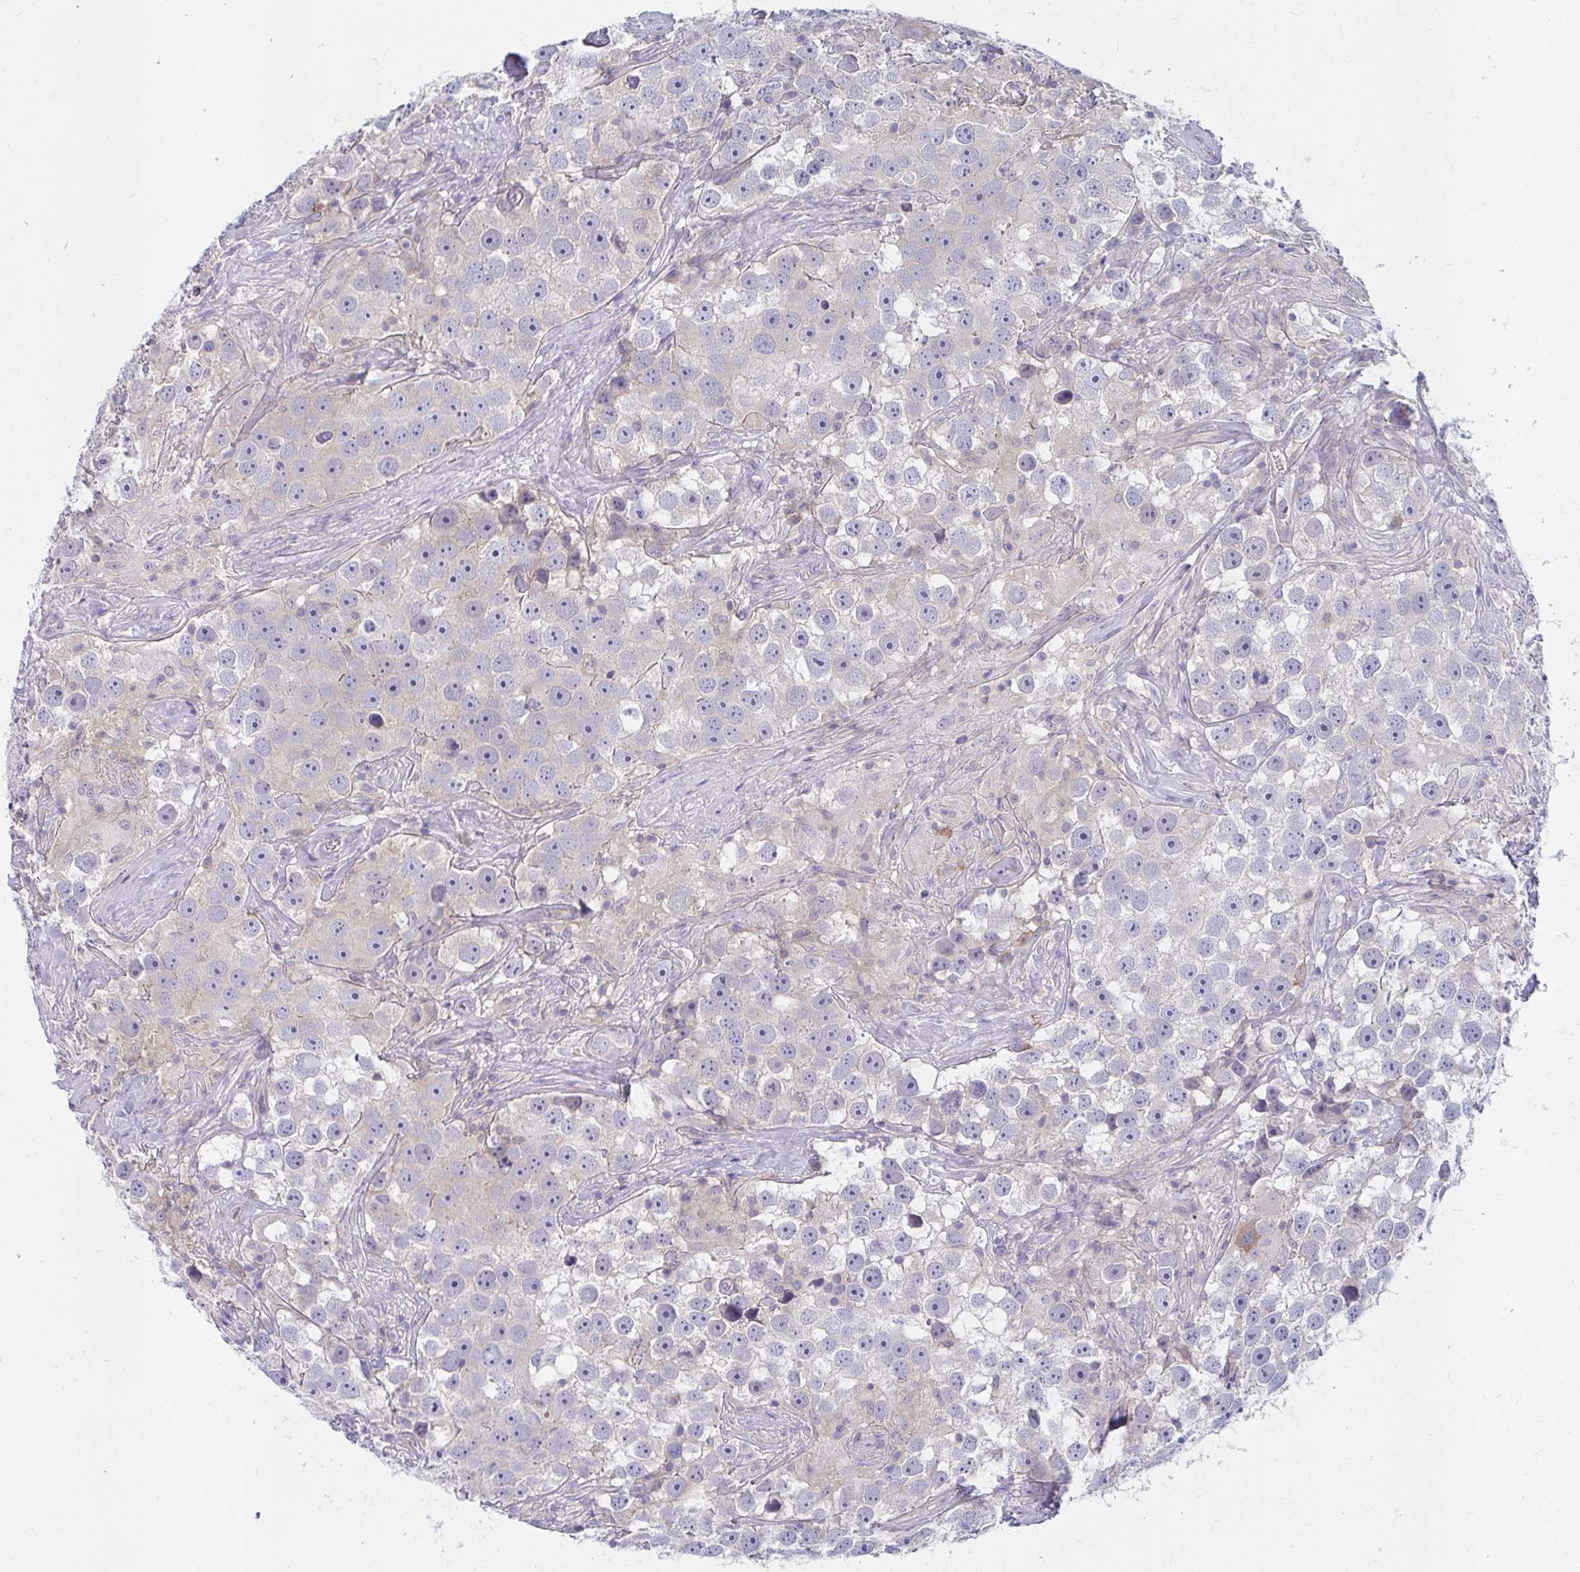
{"staining": {"intensity": "negative", "quantity": "none", "location": "none"}, "tissue": "testis cancer", "cell_type": "Tumor cells", "image_type": "cancer", "snomed": [{"axis": "morphology", "description": "Seminoma, NOS"}, {"axis": "topography", "description": "Testis"}], "caption": "DAB (3,3'-diaminobenzidine) immunohistochemical staining of human testis seminoma displays no significant expression in tumor cells.", "gene": "C19orf81", "patient": {"sex": "male", "age": 49}}